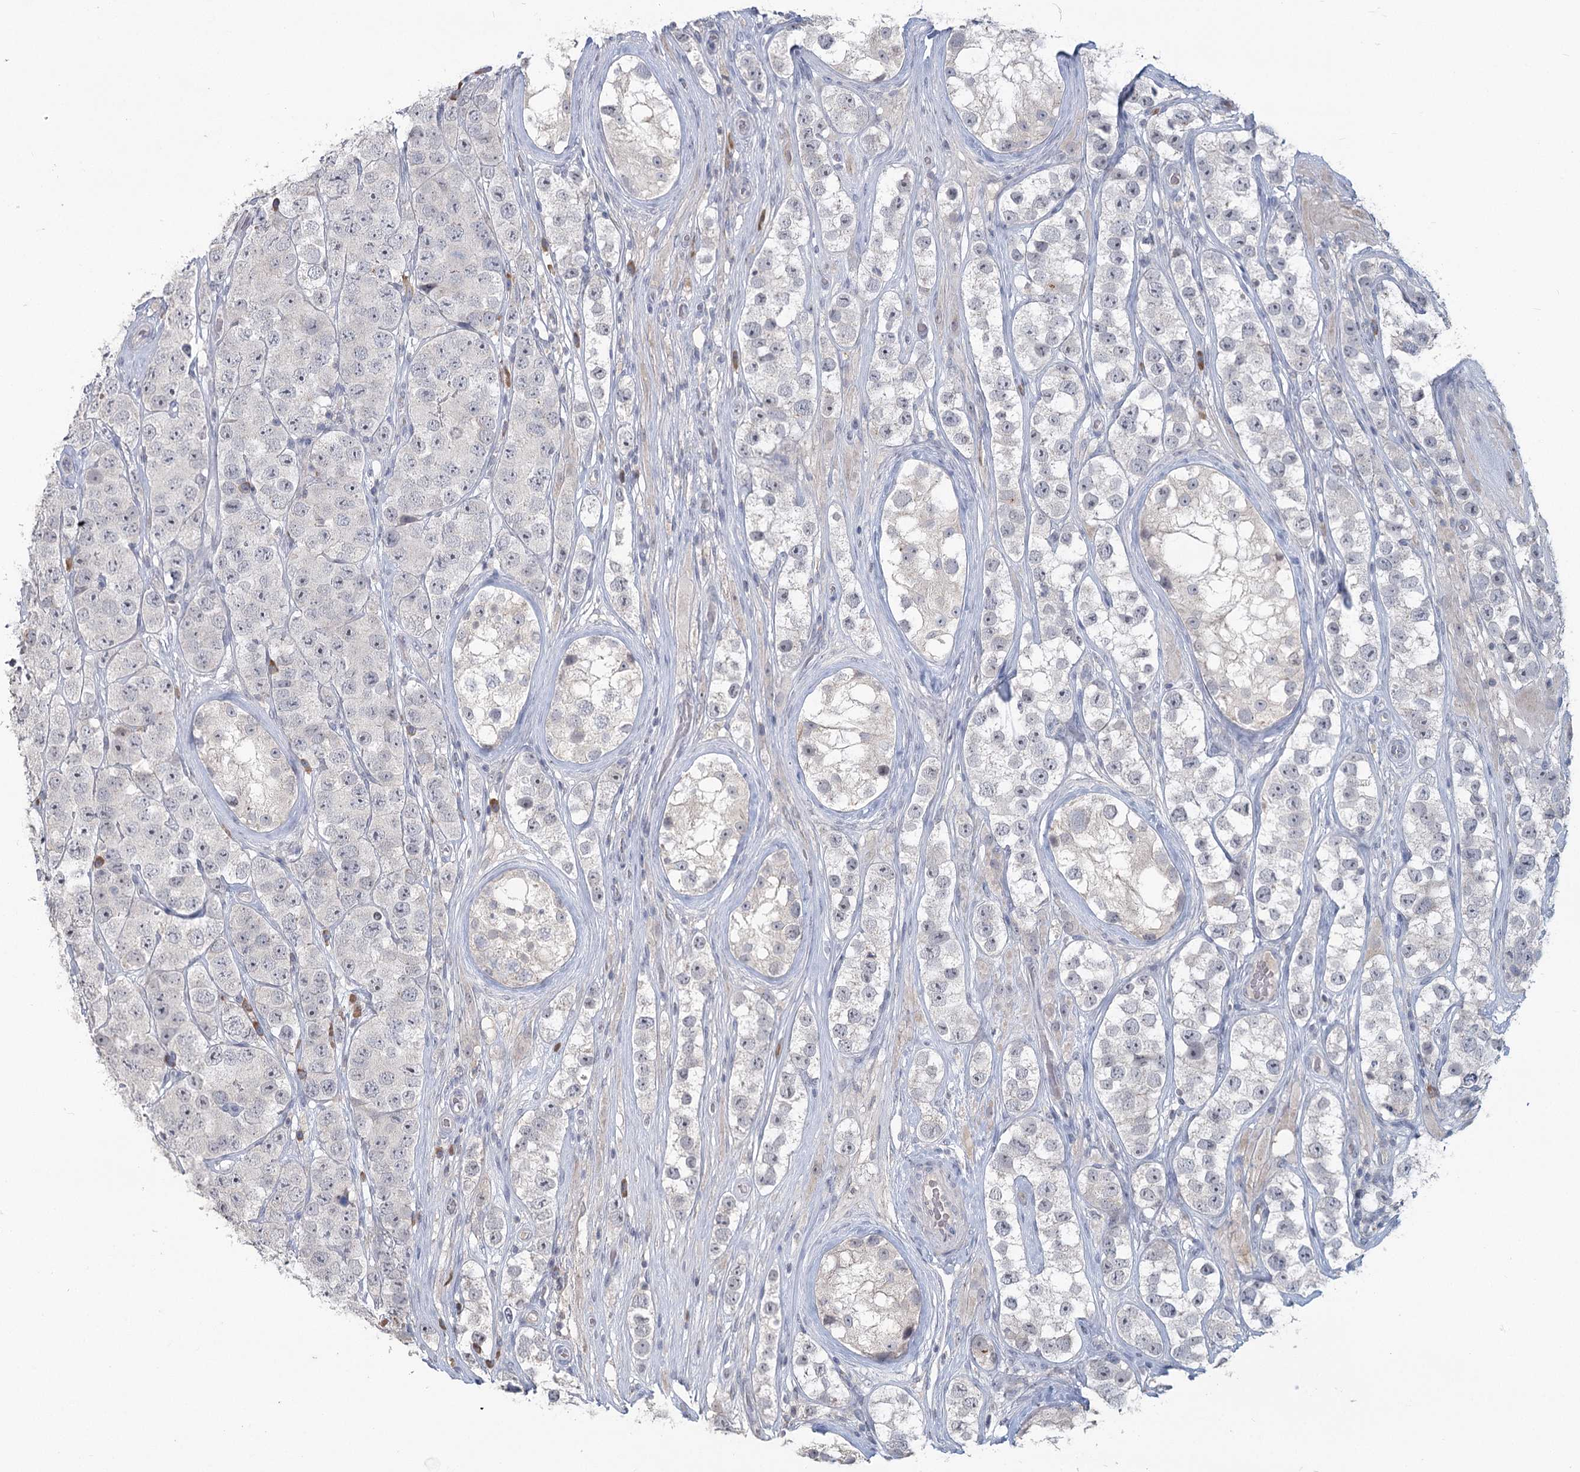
{"staining": {"intensity": "negative", "quantity": "none", "location": "none"}, "tissue": "testis cancer", "cell_type": "Tumor cells", "image_type": "cancer", "snomed": [{"axis": "morphology", "description": "Seminoma, NOS"}, {"axis": "topography", "description": "Testis"}], "caption": "Testis seminoma was stained to show a protein in brown. There is no significant expression in tumor cells. Brightfield microscopy of IHC stained with DAB (brown) and hematoxylin (blue), captured at high magnification.", "gene": "SLC9A3", "patient": {"sex": "male", "age": 28}}